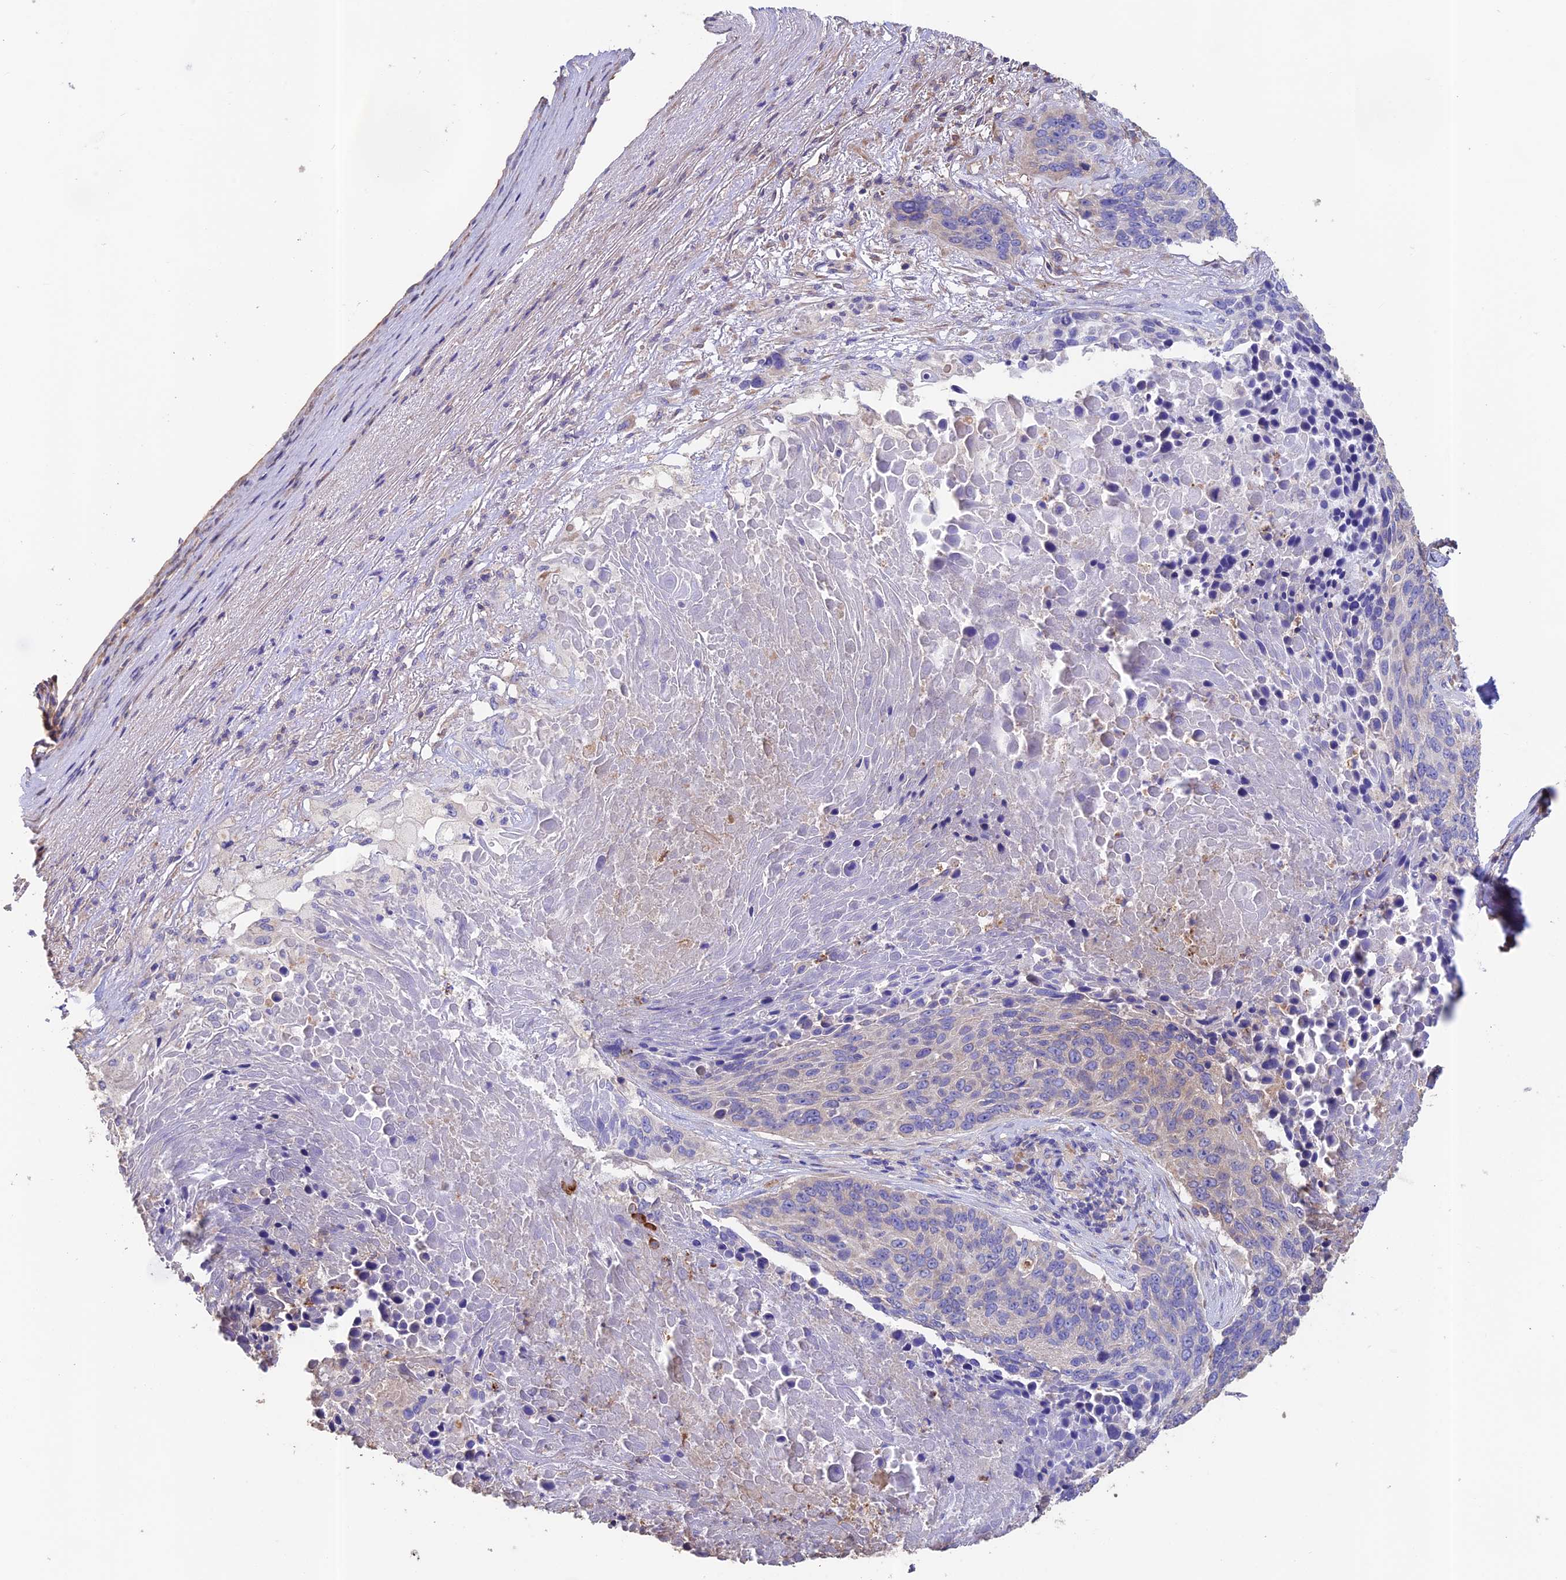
{"staining": {"intensity": "negative", "quantity": "none", "location": "none"}, "tissue": "lung cancer", "cell_type": "Tumor cells", "image_type": "cancer", "snomed": [{"axis": "morphology", "description": "Normal tissue, NOS"}, {"axis": "morphology", "description": "Squamous cell carcinoma, NOS"}, {"axis": "topography", "description": "Lymph node"}, {"axis": "topography", "description": "Lung"}], "caption": "The immunohistochemistry micrograph has no significant positivity in tumor cells of lung squamous cell carcinoma tissue.", "gene": "EMC3", "patient": {"sex": "male", "age": 66}}